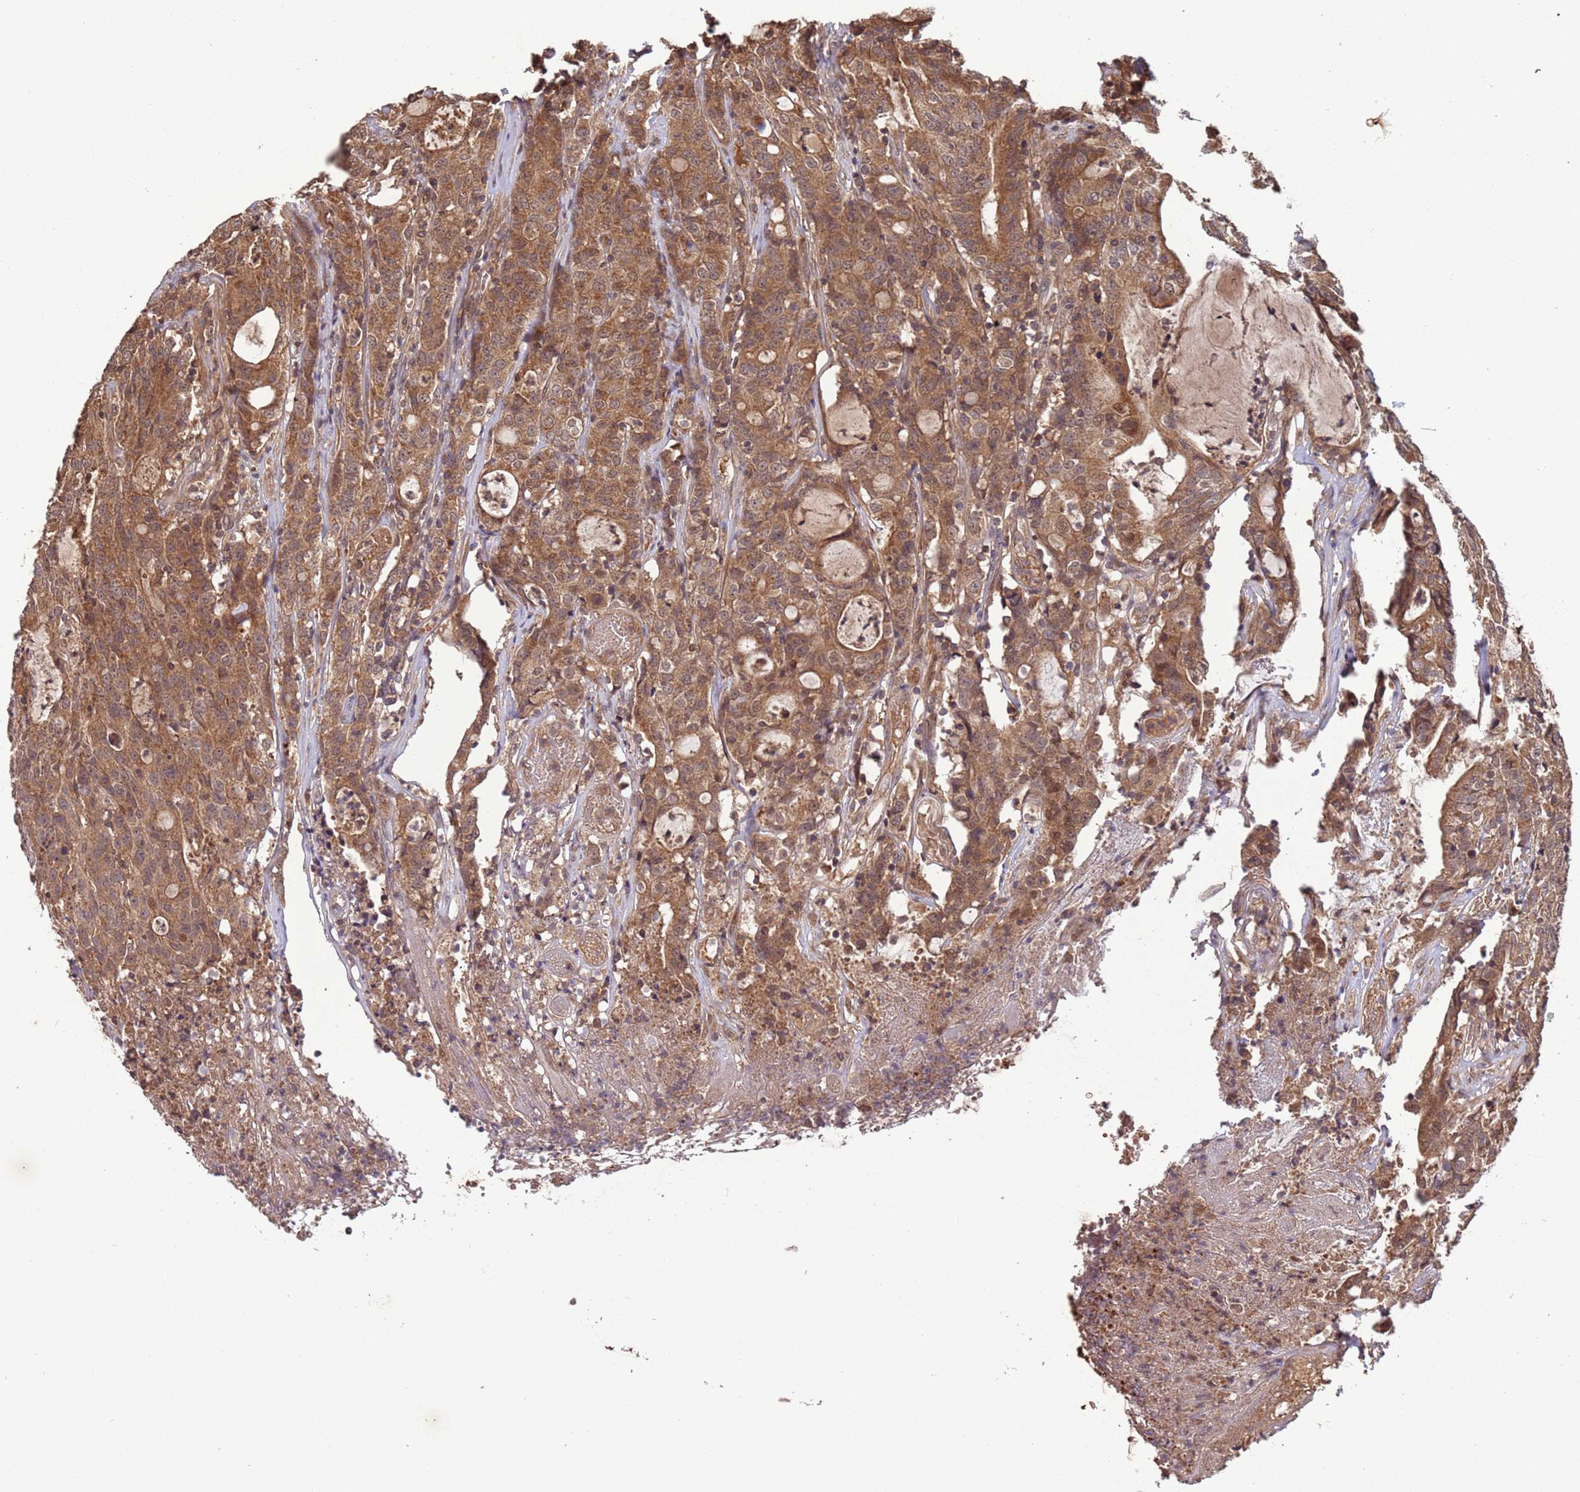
{"staining": {"intensity": "moderate", "quantity": ">75%", "location": "cytoplasmic/membranous"}, "tissue": "colorectal cancer", "cell_type": "Tumor cells", "image_type": "cancer", "snomed": [{"axis": "morphology", "description": "Adenocarcinoma, NOS"}, {"axis": "topography", "description": "Colon"}], "caption": "Colorectal adenocarcinoma was stained to show a protein in brown. There is medium levels of moderate cytoplasmic/membranous staining in about >75% of tumor cells.", "gene": "ERI1", "patient": {"sex": "male", "age": 83}}